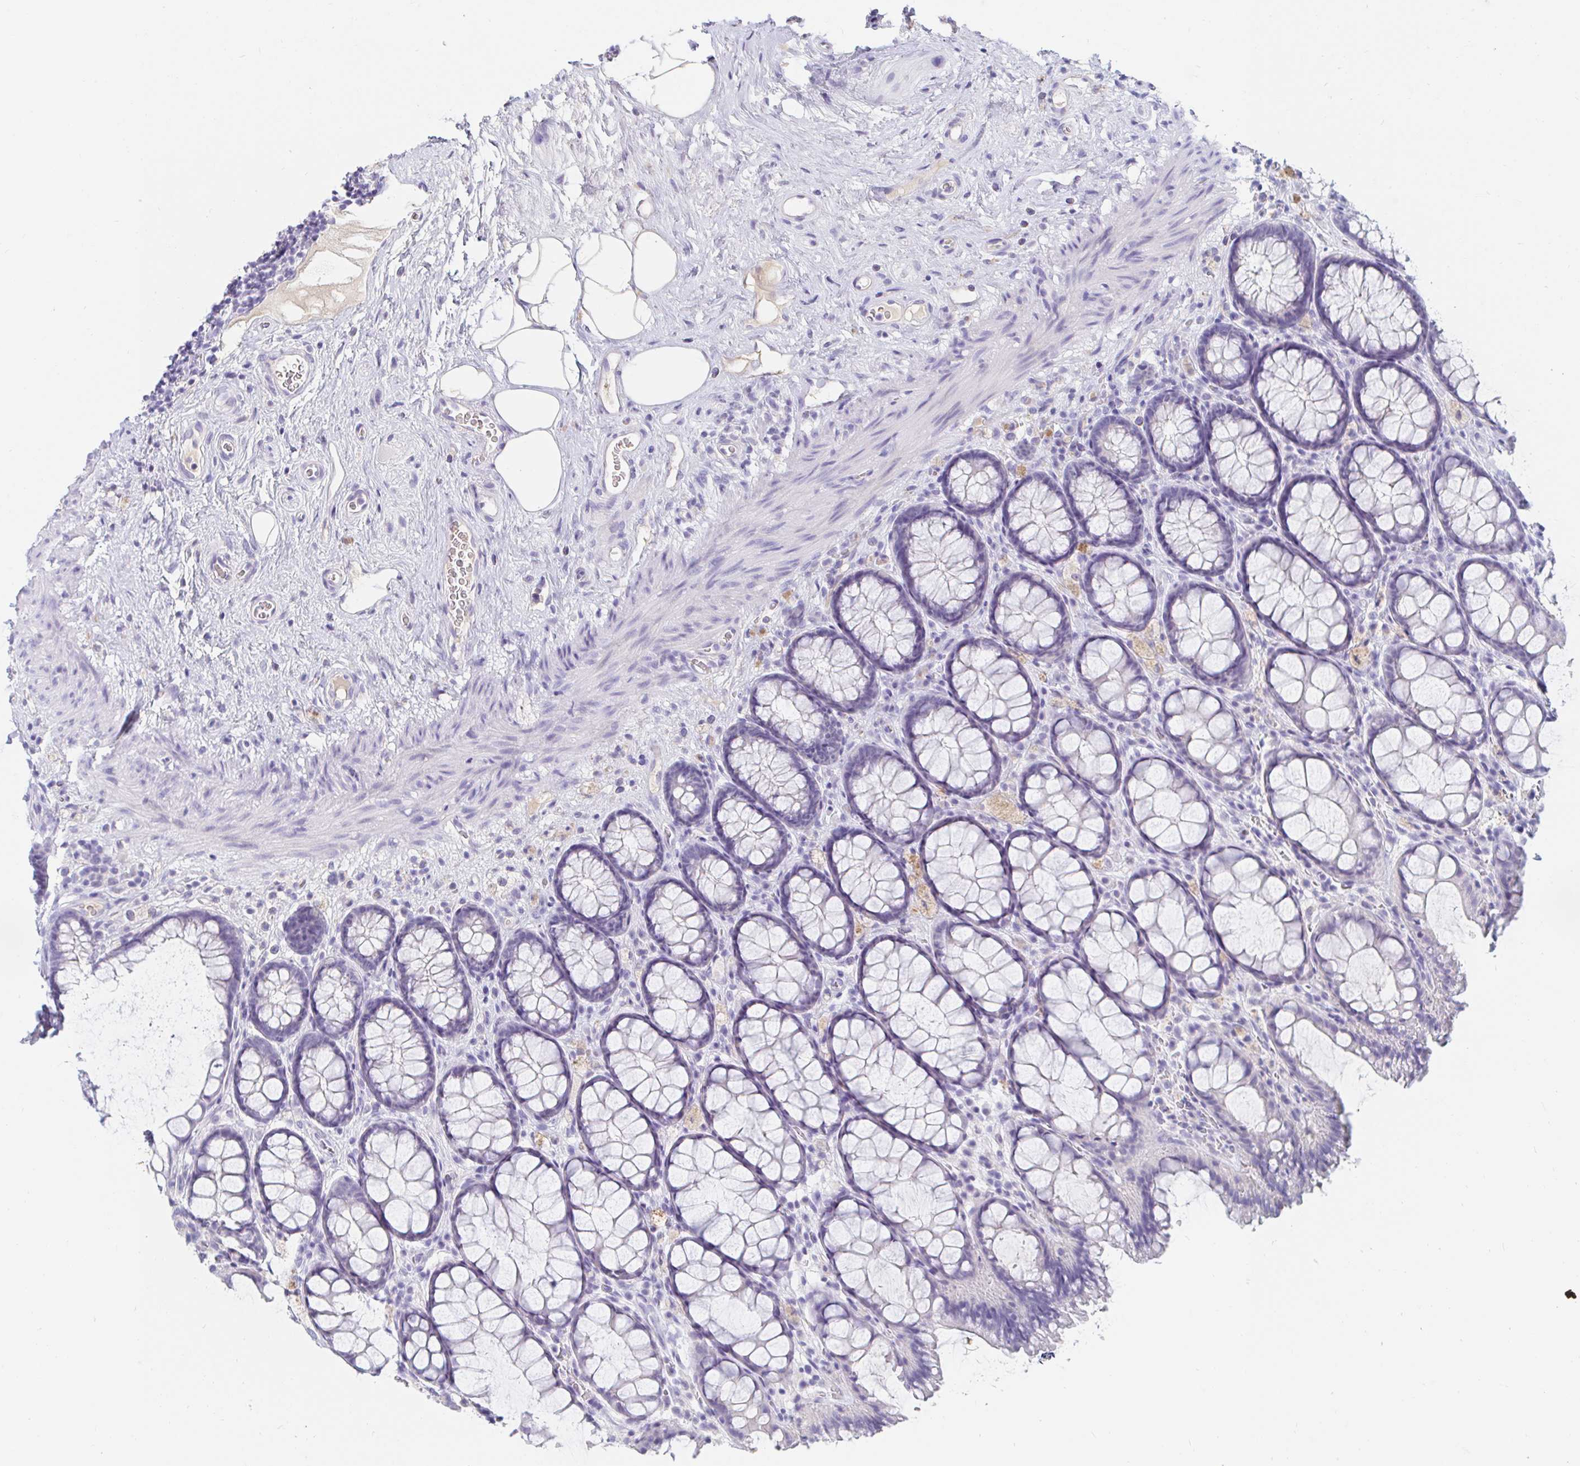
{"staining": {"intensity": "negative", "quantity": "none", "location": "none"}, "tissue": "rectum", "cell_type": "Glandular cells", "image_type": "normal", "snomed": [{"axis": "morphology", "description": "Normal tissue, NOS"}, {"axis": "topography", "description": "Rectum"}], "caption": "The image demonstrates no staining of glandular cells in normal rectum.", "gene": "TEX44", "patient": {"sex": "female", "age": 67}}